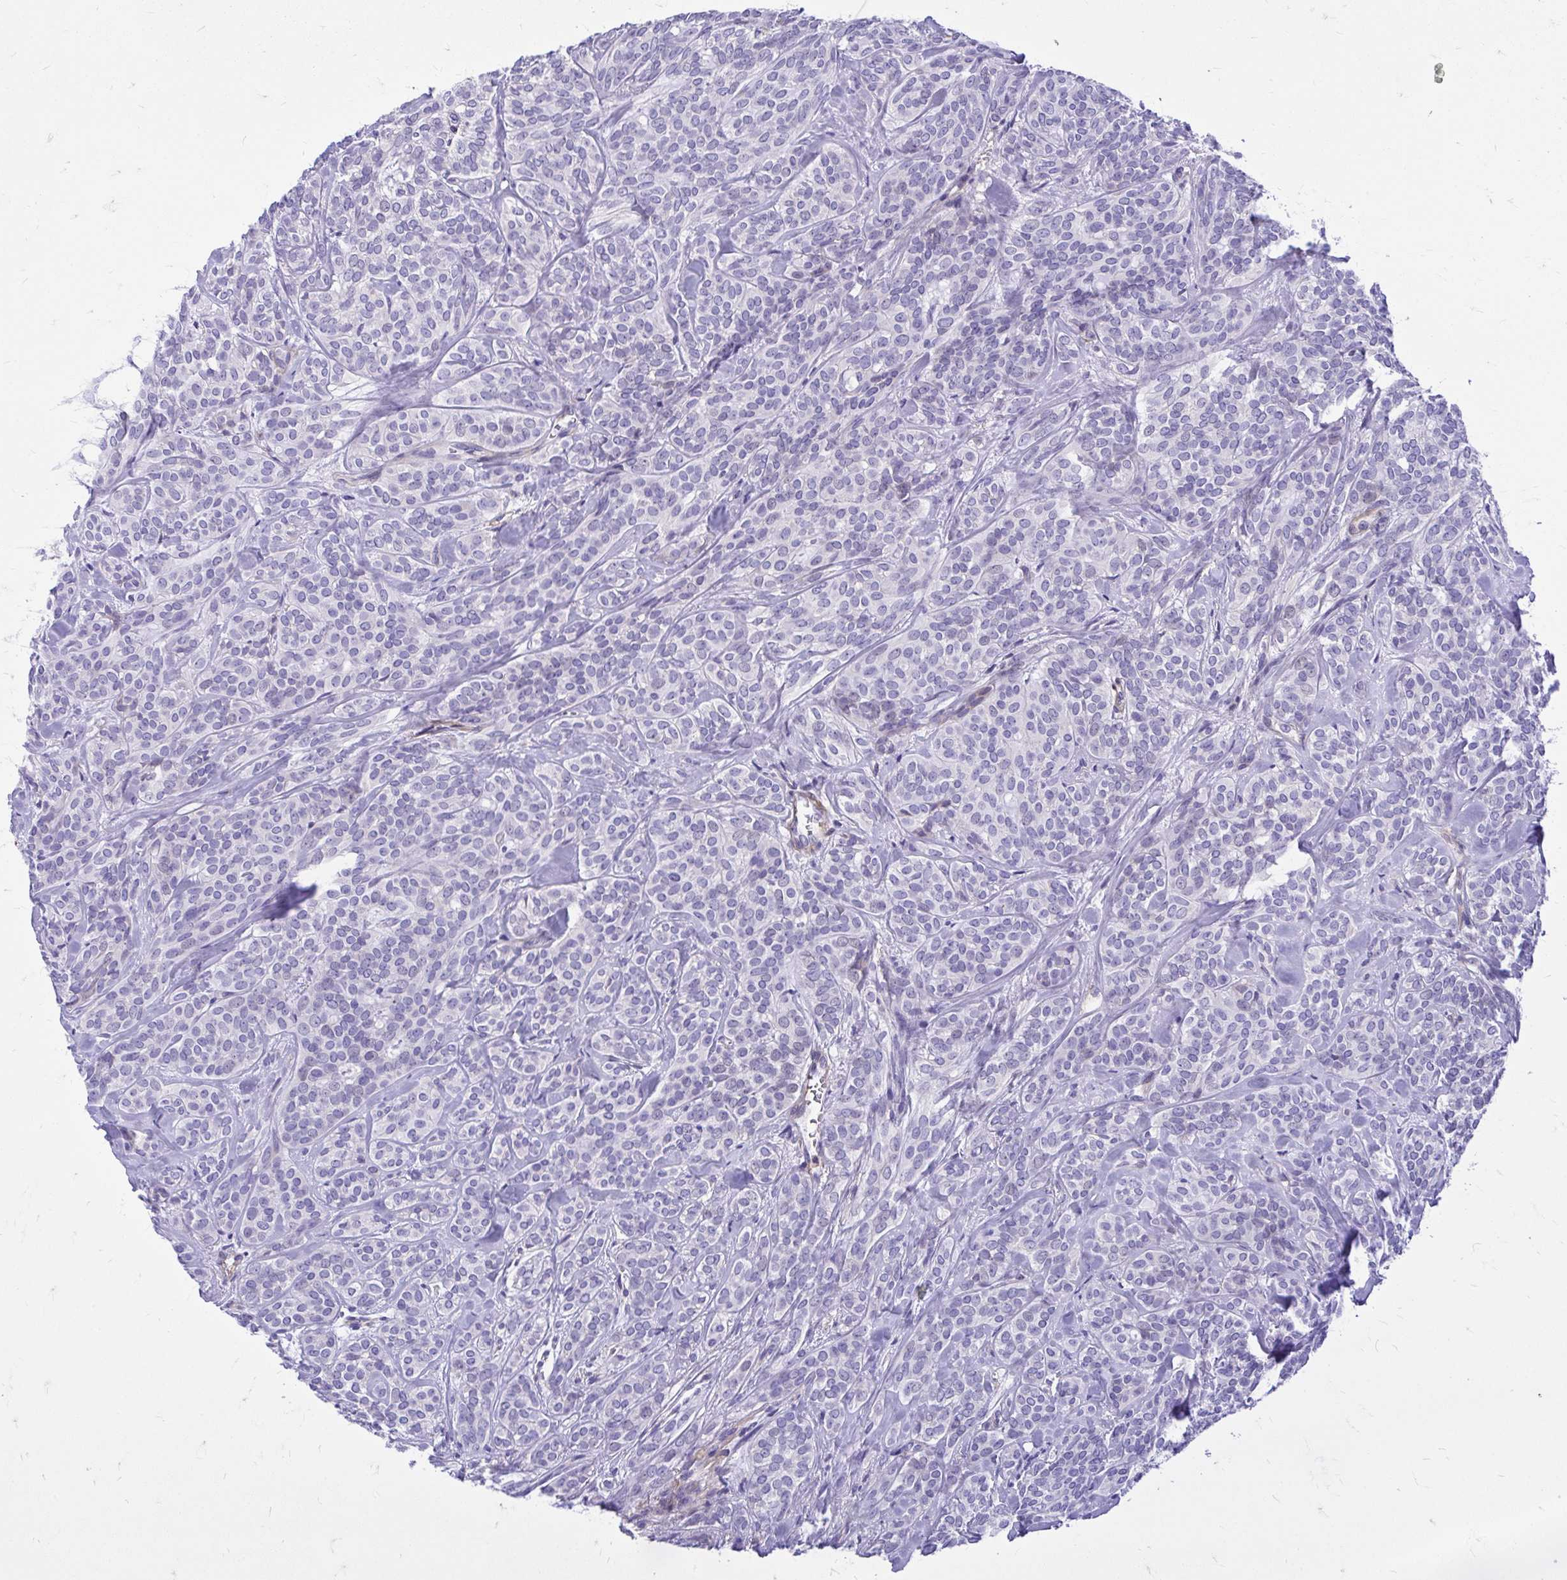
{"staining": {"intensity": "negative", "quantity": "none", "location": "none"}, "tissue": "head and neck cancer", "cell_type": "Tumor cells", "image_type": "cancer", "snomed": [{"axis": "morphology", "description": "Adenocarcinoma, NOS"}, {"axis": "topography", "description": "Head-Neck"}], "caption": "Immunohistochemical staining of human head and neck cancer displays no significant staining in tumor cells.", "gene": "ADAMTSL1", "patient": {"sex": "female", "age": 57}}